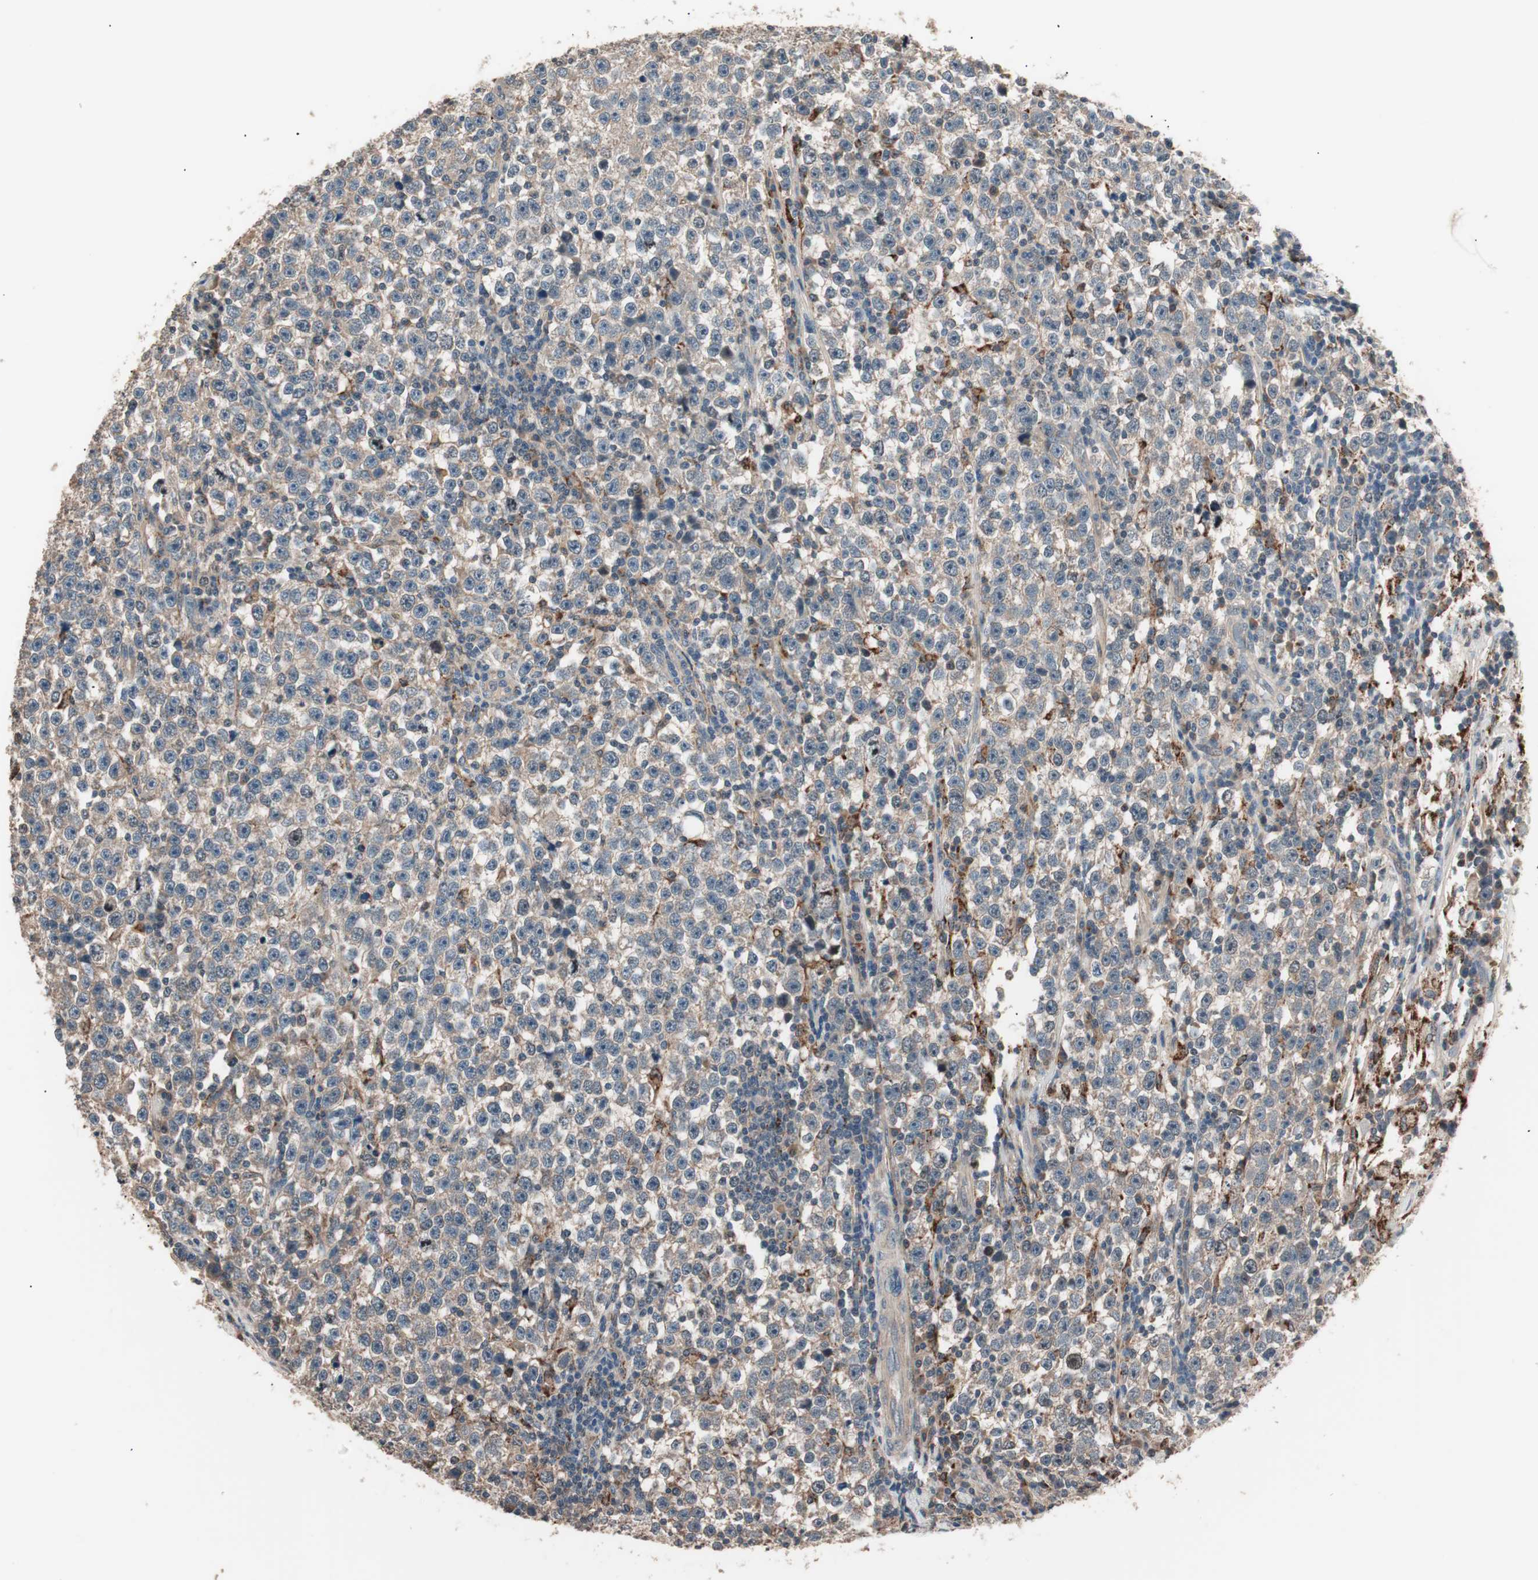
{"staining": {"intensity": "moderate", "quantity": ">75%", "location": "cytoplasmic/membranous"}, "tissue": "testis cancer", "cell_type": "Tumor cells", "image_type": "cancer", "snomed": [{"axis": "morphology", "description": "Seminoma, NOS"}, {"axis": "topography", "description": "Testis"}], "caption": "A brown stain shows moderate cytoplasmic/membranous staining of a protein in testis cancer (seminoma) tumor cells. The staining was performed using DAB, with brown indicating positive protein expression. Nuclei are stained blue with hematoxylin.", "gene": "NFRKB", "patient": {"sex": "male", "age": 43}}